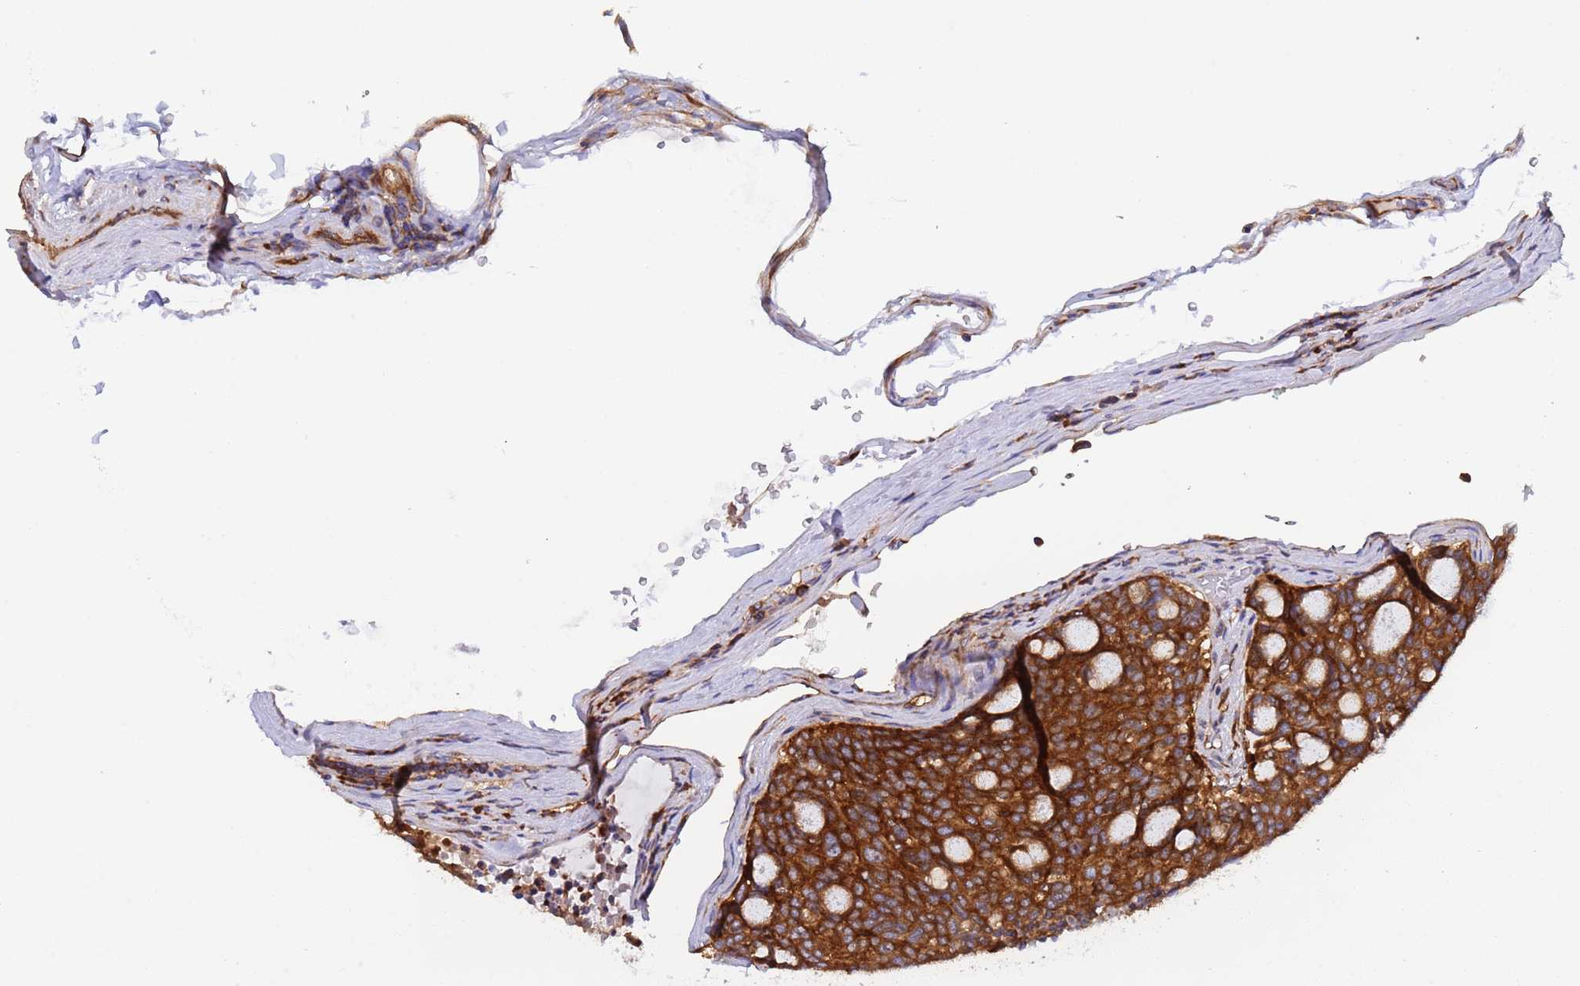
{"staining": {"intensity": "strong", "quantity": ">75%", "location": "cytoplasmic/membranous"}, "tissue": "carcinoid", "cell_type": "Tumor cells", "image_type": "cancer", "snomed": [{"axis": "morphology", "description": "Carcinoid, malignant, NOS"}, {"axis": "topography", "description": "Pancreas"}], "caption": "A high-resolution histopathology image shows immunohistochemistry staining of carcinoid, which shows strong cytoplasmic/membranous staining in about >75% of tumor cells.", "gene": "RPL36", "patient": {"sex": "female", "age": 54}}